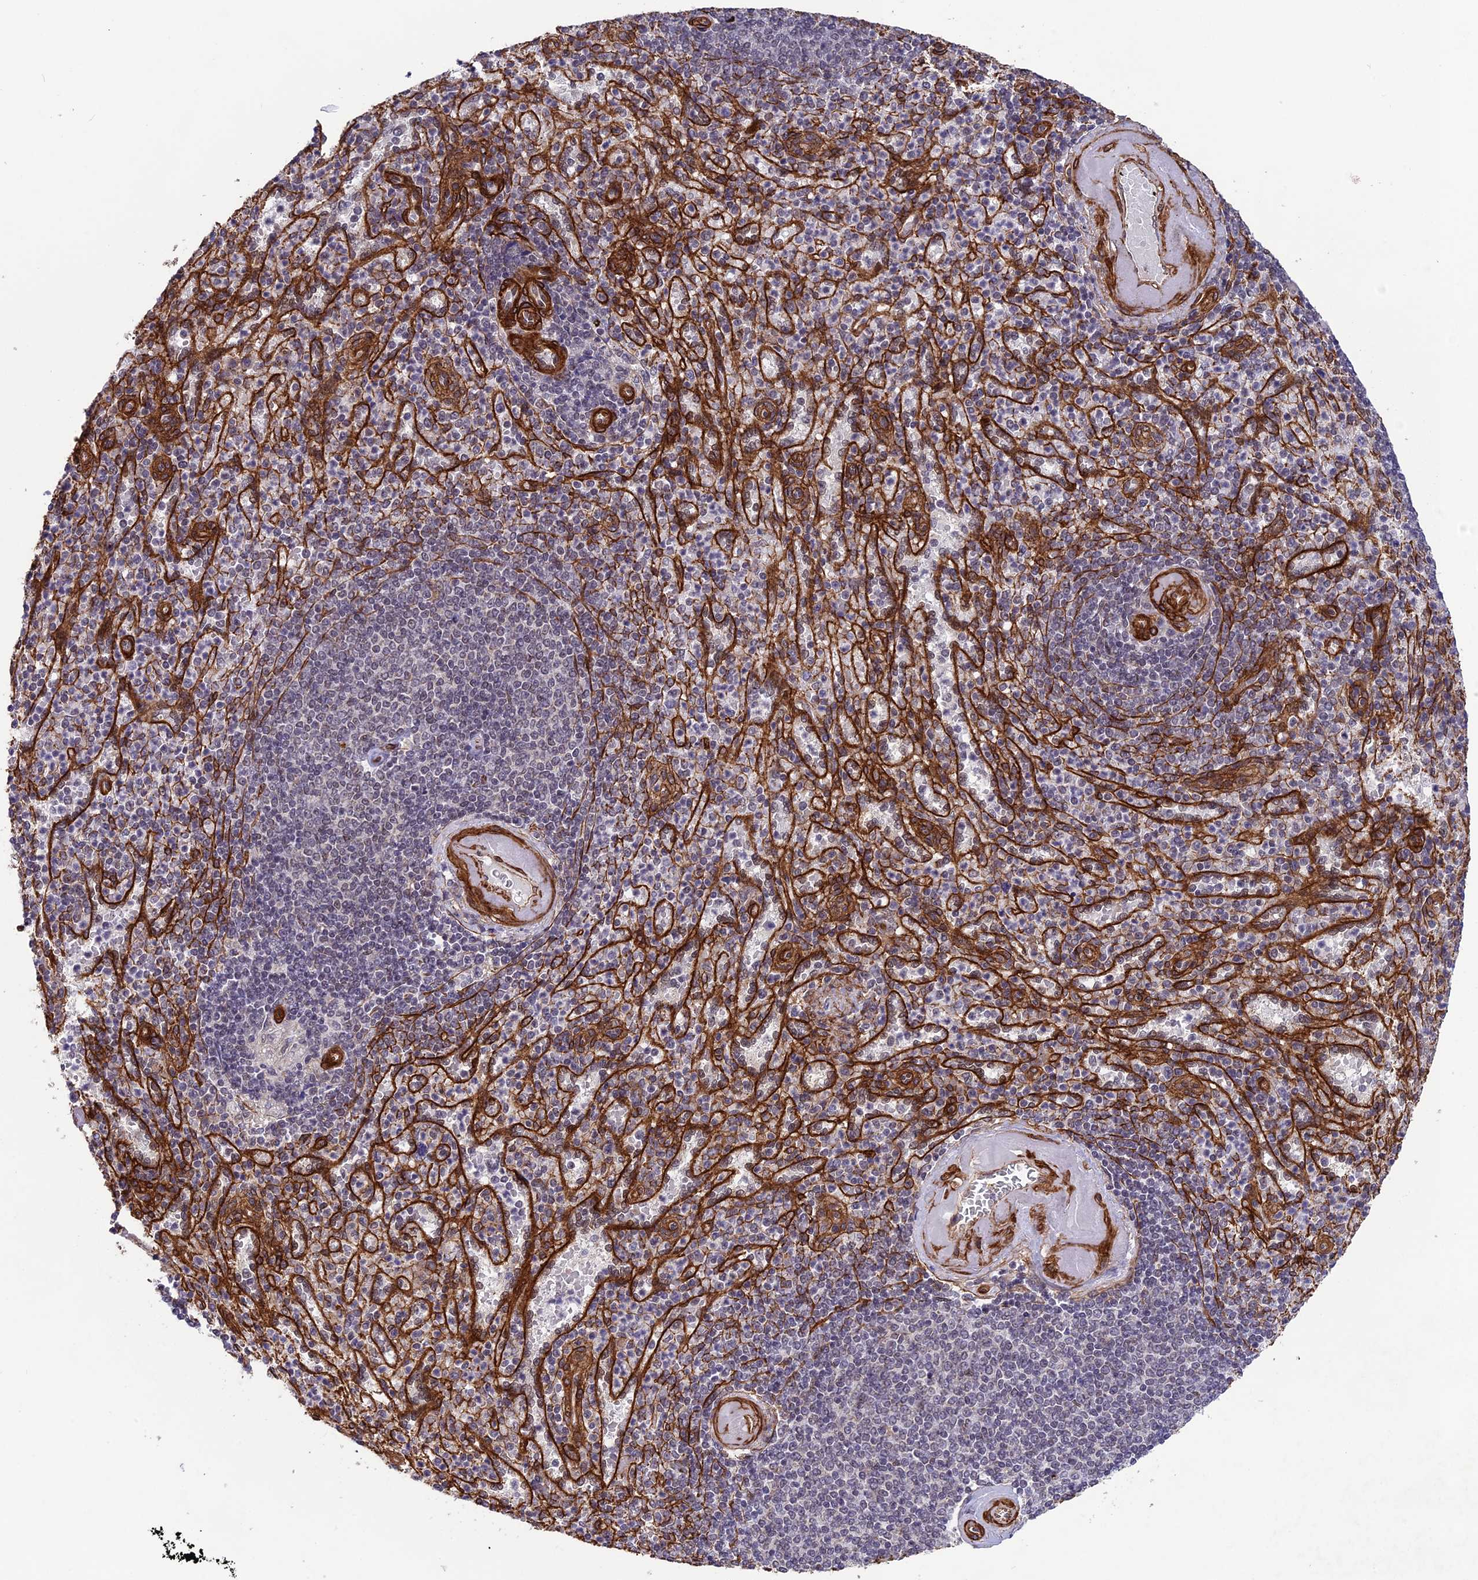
{"staining": {"intensity": "negative", "quantity": "none", "location": "none"}, "tissue": "spleen", "cell_type": "Cells in red pulp", "image_type": "normal", "snomed": [{"axis": "morphology", "description": "Normal tissue, NOS"}, {"axis": "topography", "description": "Spleen"}], "caption": "Immunohistochemistry micrograph of unremarkable spleen: spleen stained with DAB (3,3'-diaminobenzidine) demonstrates no significant protein positivity in cells in red pulp. (Stains: DAB immunohistochemistry with hematoxylin counter stain, Microscopy: brightfield microscopy at high magnification).", "gene": "TNS1", "patient": {"sex": "female", "age": 74}}